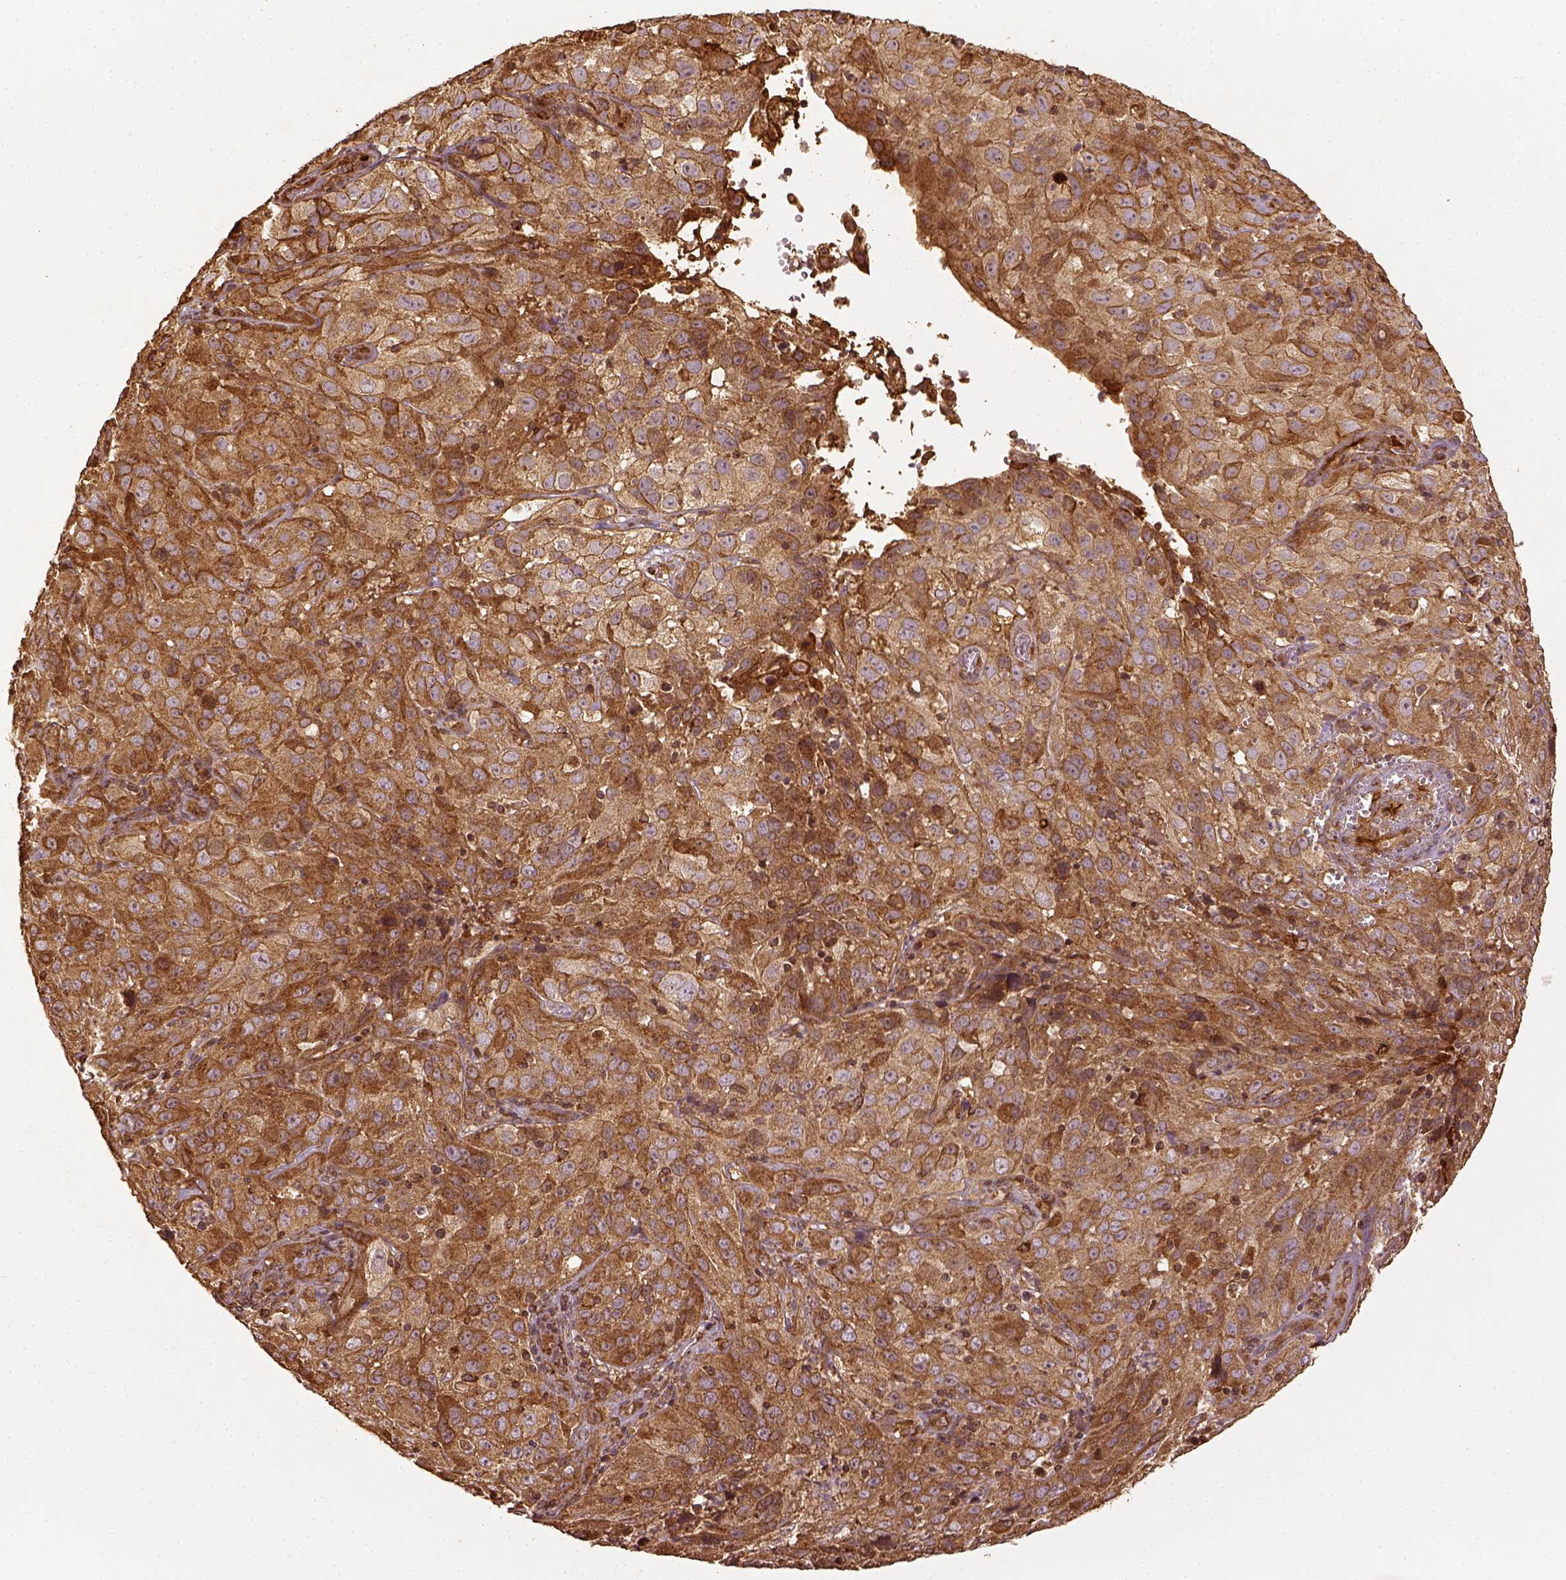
{"staining": {"intensity": "moderate", "quantity": ">75%", "location": "cytoplasmic/membranous"}, "tissue": "cervical cancer", "cell_type": "Tumor cells", "image_type": "cancer", "snomed": [{"axis": "morphology", "description": "Squamous cell carcinoma, NOS"}, {"axis": "topography", "description": "Cervix"}], "caption": "This micrograph shows immunohistochemistry staining of human cervical cancer (squamous cell carcinoma), with medium moderate cytoplasmic/membranous staining in approximately >75% of tumor cells.", "gene": "VEGFA", "patient": {"sex": "female", "age": 32}}